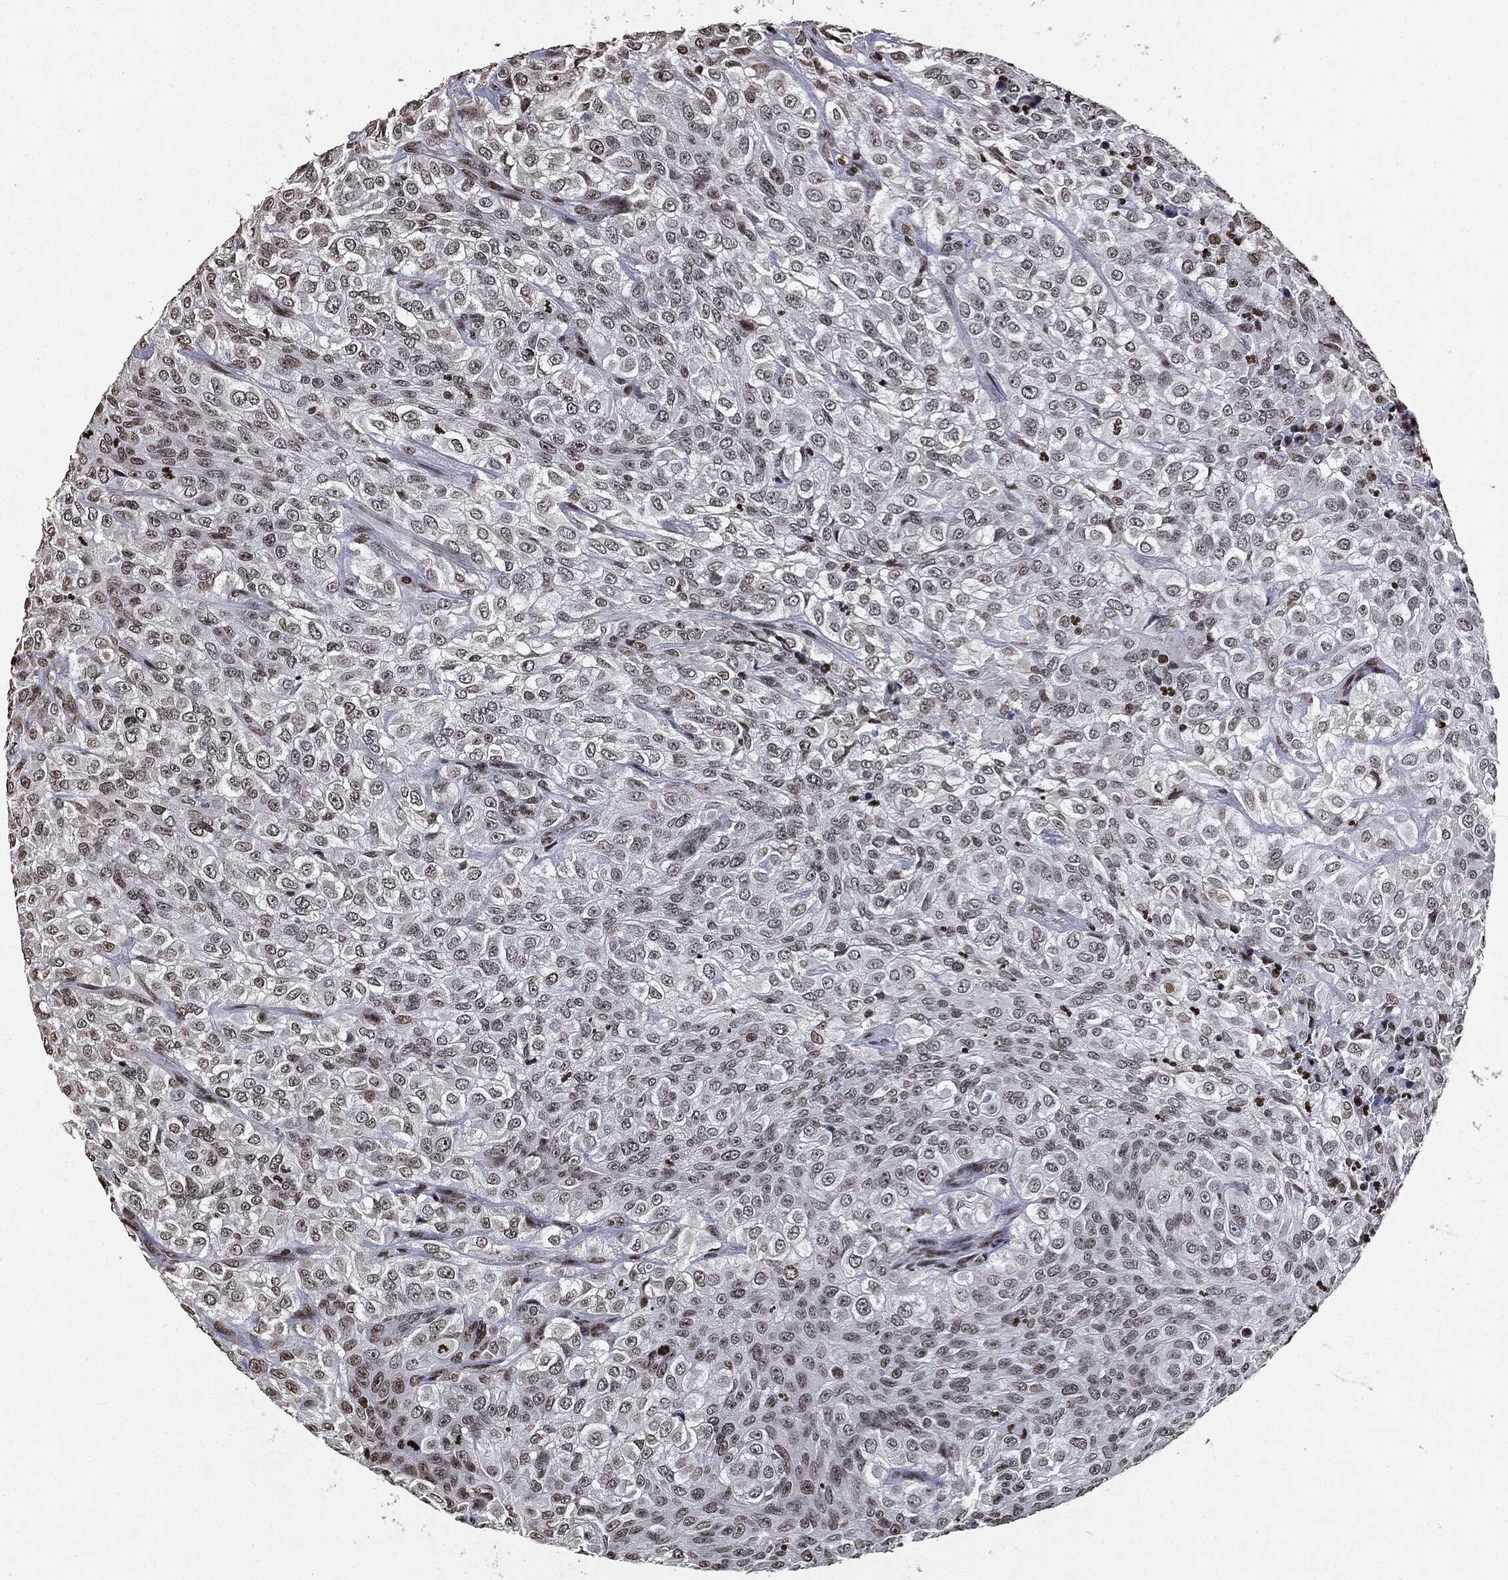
{"staining": {"intensity": "moderate", "quantity": "25%-75%", "location": "nuclear"}, "tissue": "urothelial cancer", "cell_type": "Tumor cells", "image_type": "cancer", "snomed": [{"axis": "morphology", "description": "Urothelial carcinoma, High grade"}, {"axis": "topography", "description": "Urinary bladder"}], "caption": "An immunohistochemistry (IHC) micrograph of neoplastic tissue is shown. Protein staining in brown labels moderate nuclear positivity in urothelial cancer within tumor cells. (Brightfield microscopy of DAB IHC at high magnification).", "gene": "JUN", "patient": {"sex": "male", "age": 56}}